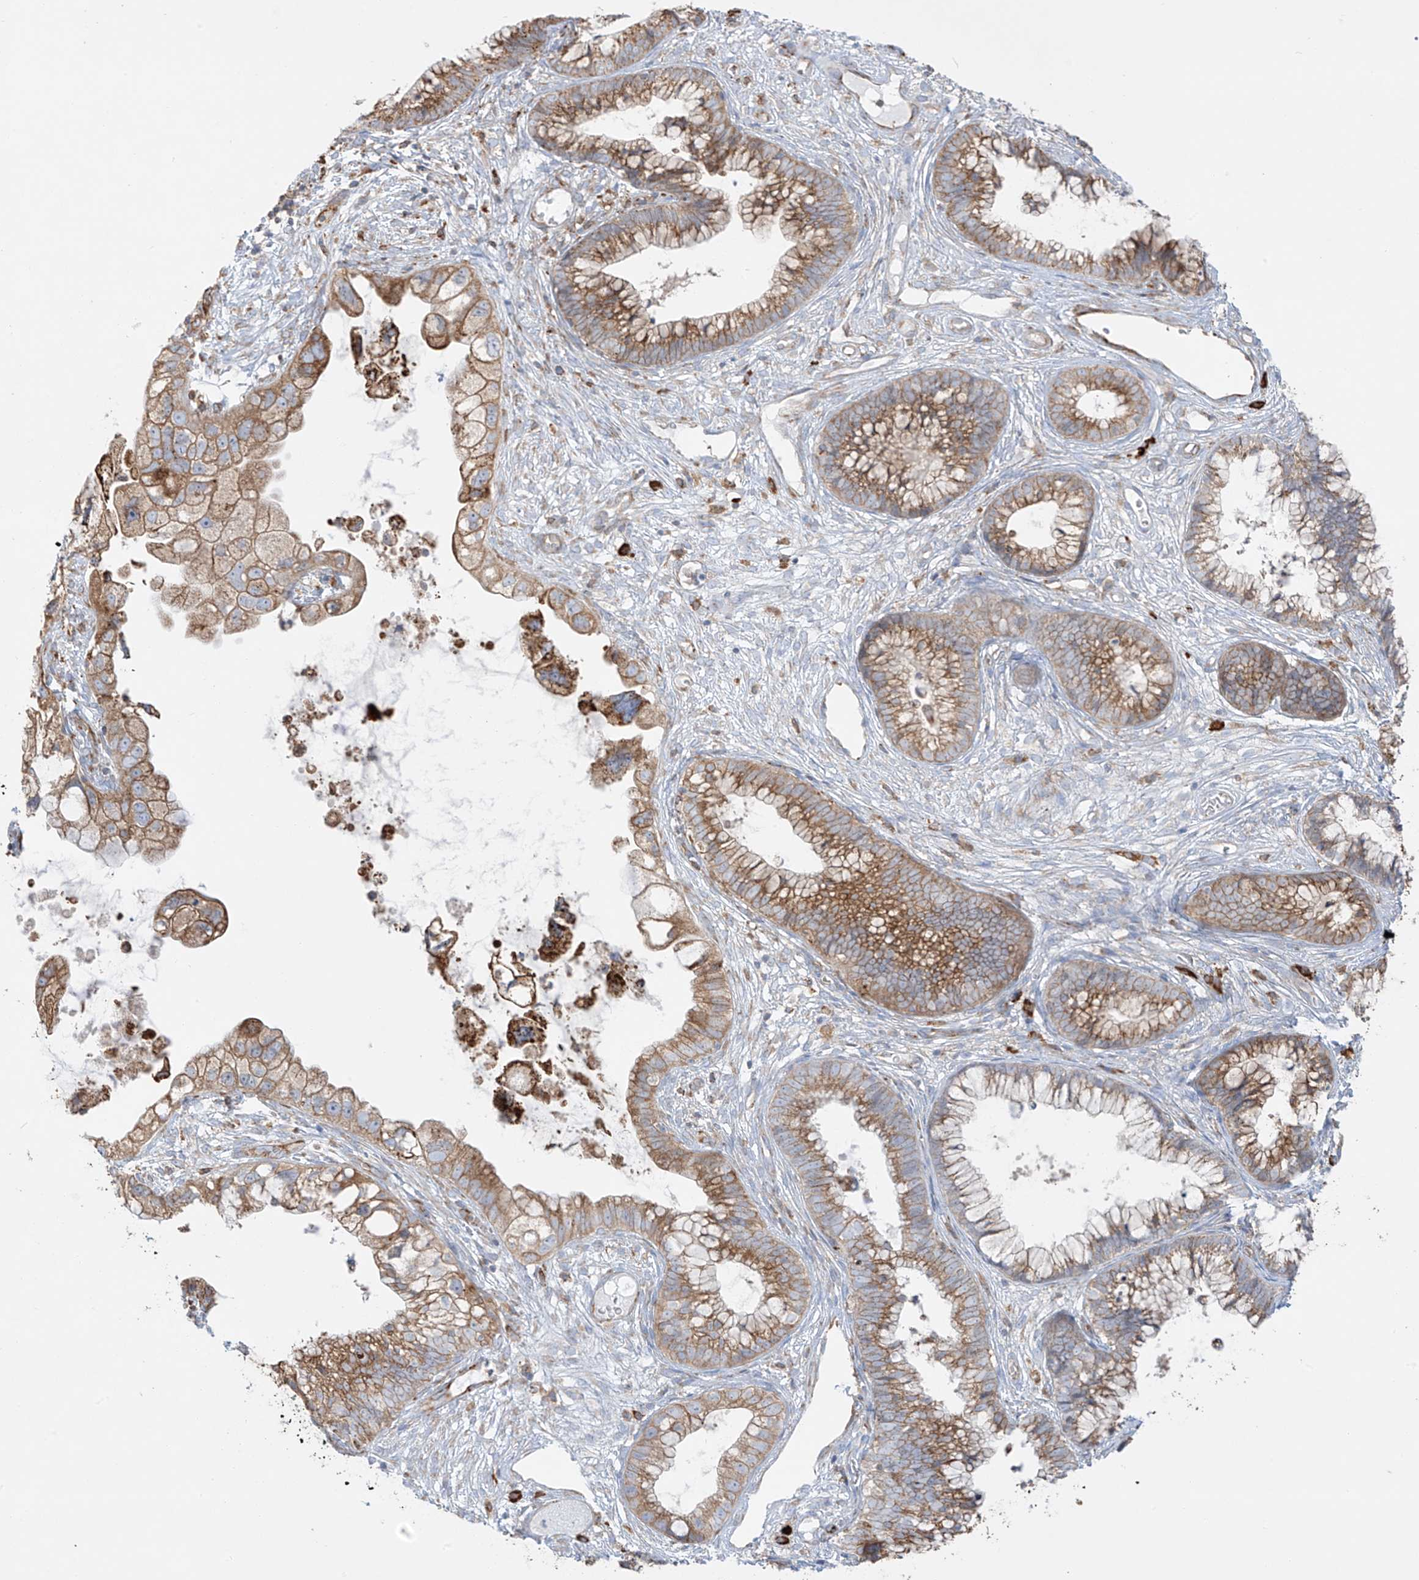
{"staining": {"intensity": "moderate", "quantity": ">75%", "location": "cytoplasmic/membranous"}, "tissue": "cervical cancer", "cell_type": "Tumor cells", "image_type": "cancer", "snomed": [{"axis": "morphology", "description": "Adenocarcinoma, NOS"}, {"axis": "topography", "description": "Cervix"}], "caption": "Immunohistochemical staining of human cervical cancer shows moderate cytoplasmic/membranous protein positivity in about >75% of tumor cells. The staining was performed using DAB, with brown indicating positive protein expression. Nuclei are stained blue with hematoxylin.", "gene": "MX1", "patient": {"sex": "female", "age": 44}}